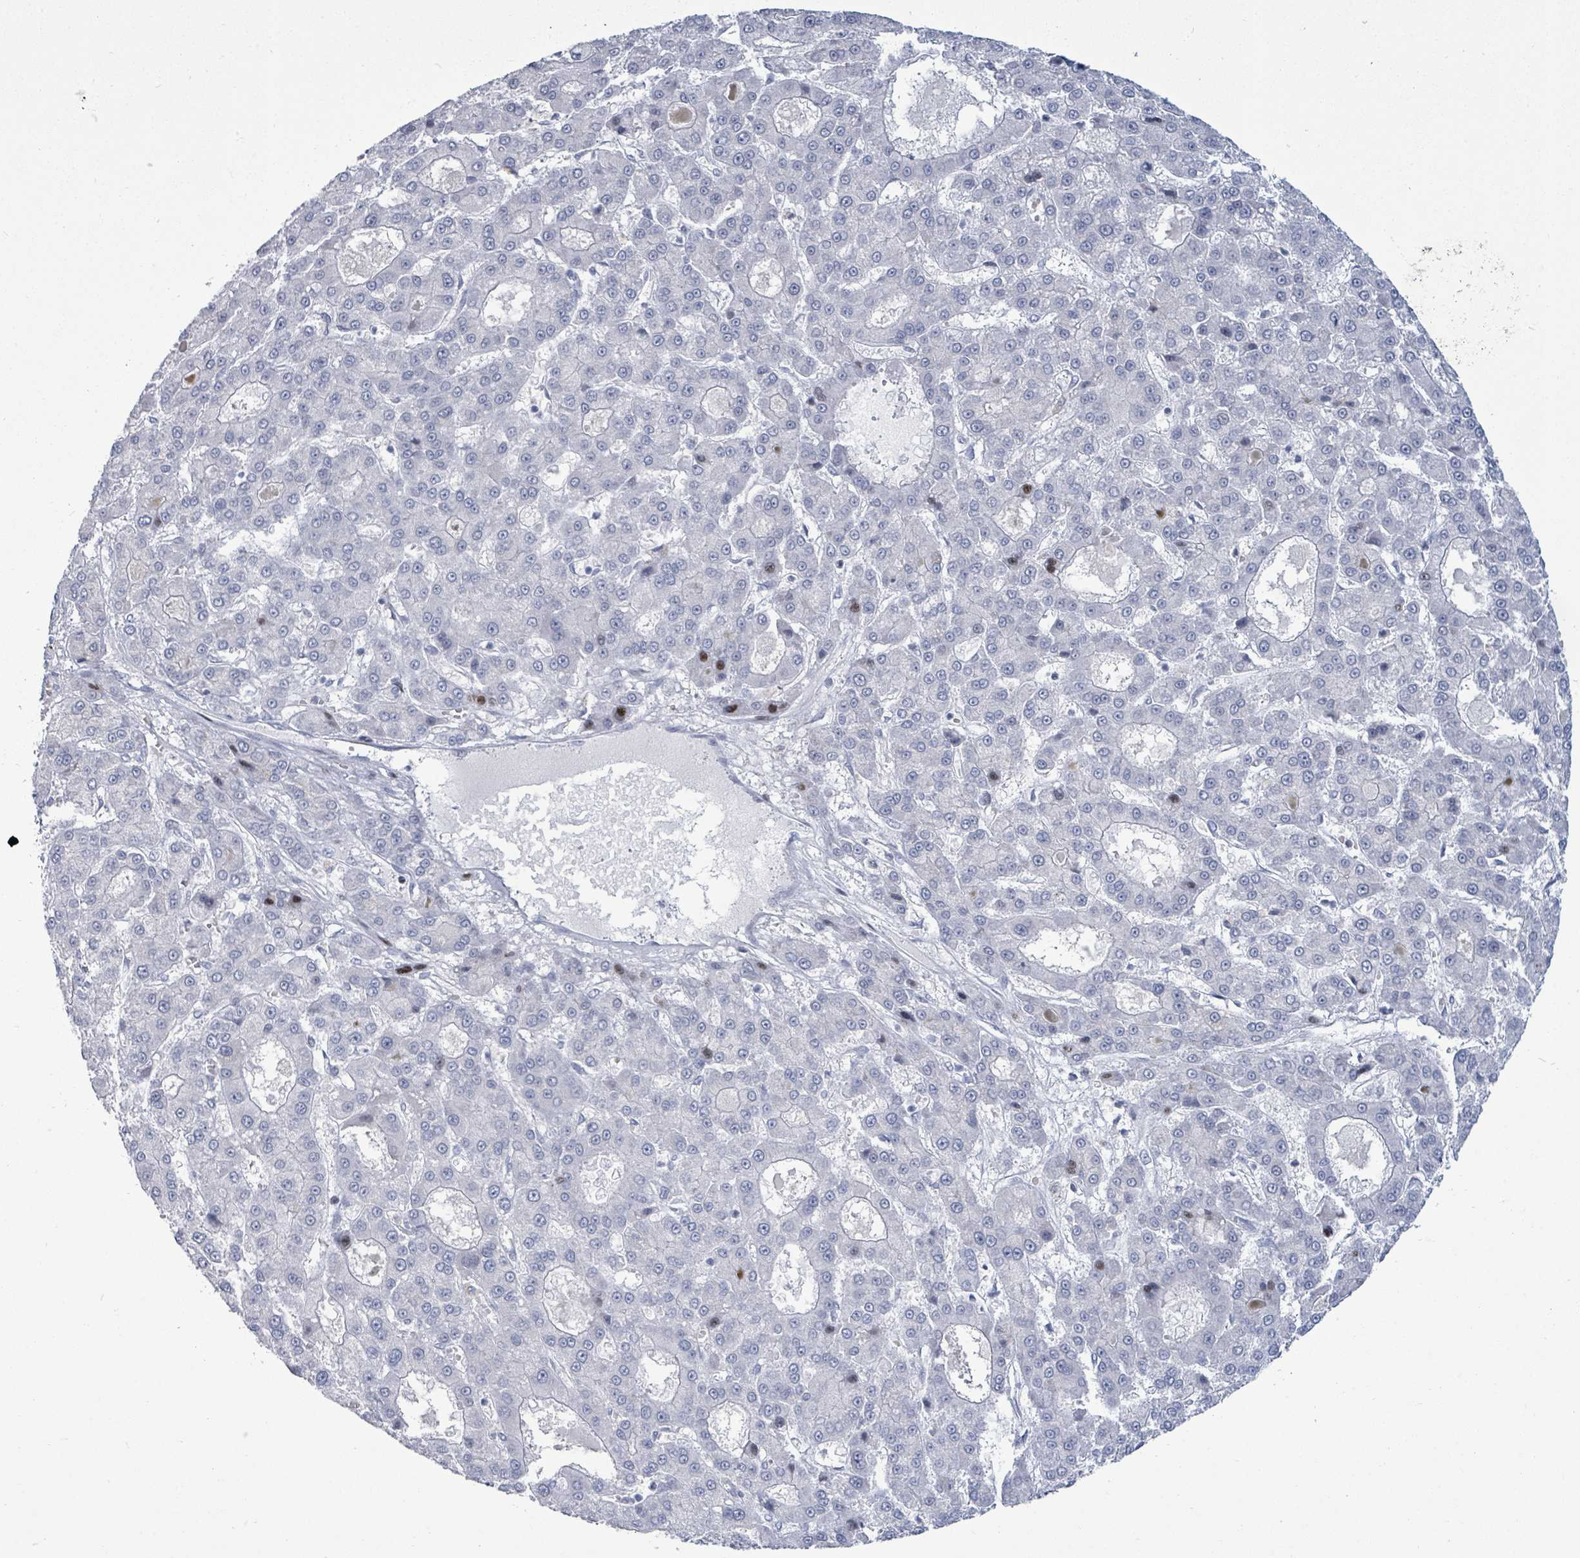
{"staining": {"intensity": "negative", "quantity": "none", "location": "none"}, "tissue": "liver cancer", "cell_type": "Tumor cells", "image_type": "cancer", "snomed": [{"axis": "morphology", "description": "Carcinoma, Hepatocellular, NOS"}, {"axis": "topography", "description": "Liver"}], "caption": "There is no significant staining in tumor cells of liver cancer. The staining was performed using DAB to visualize the protein expression in brown, while the nuclei were stained in blue with hematoxylin (Magnification: 20x).", "gene": "MALL", "patient": {"sex": "male", "age": 70}}